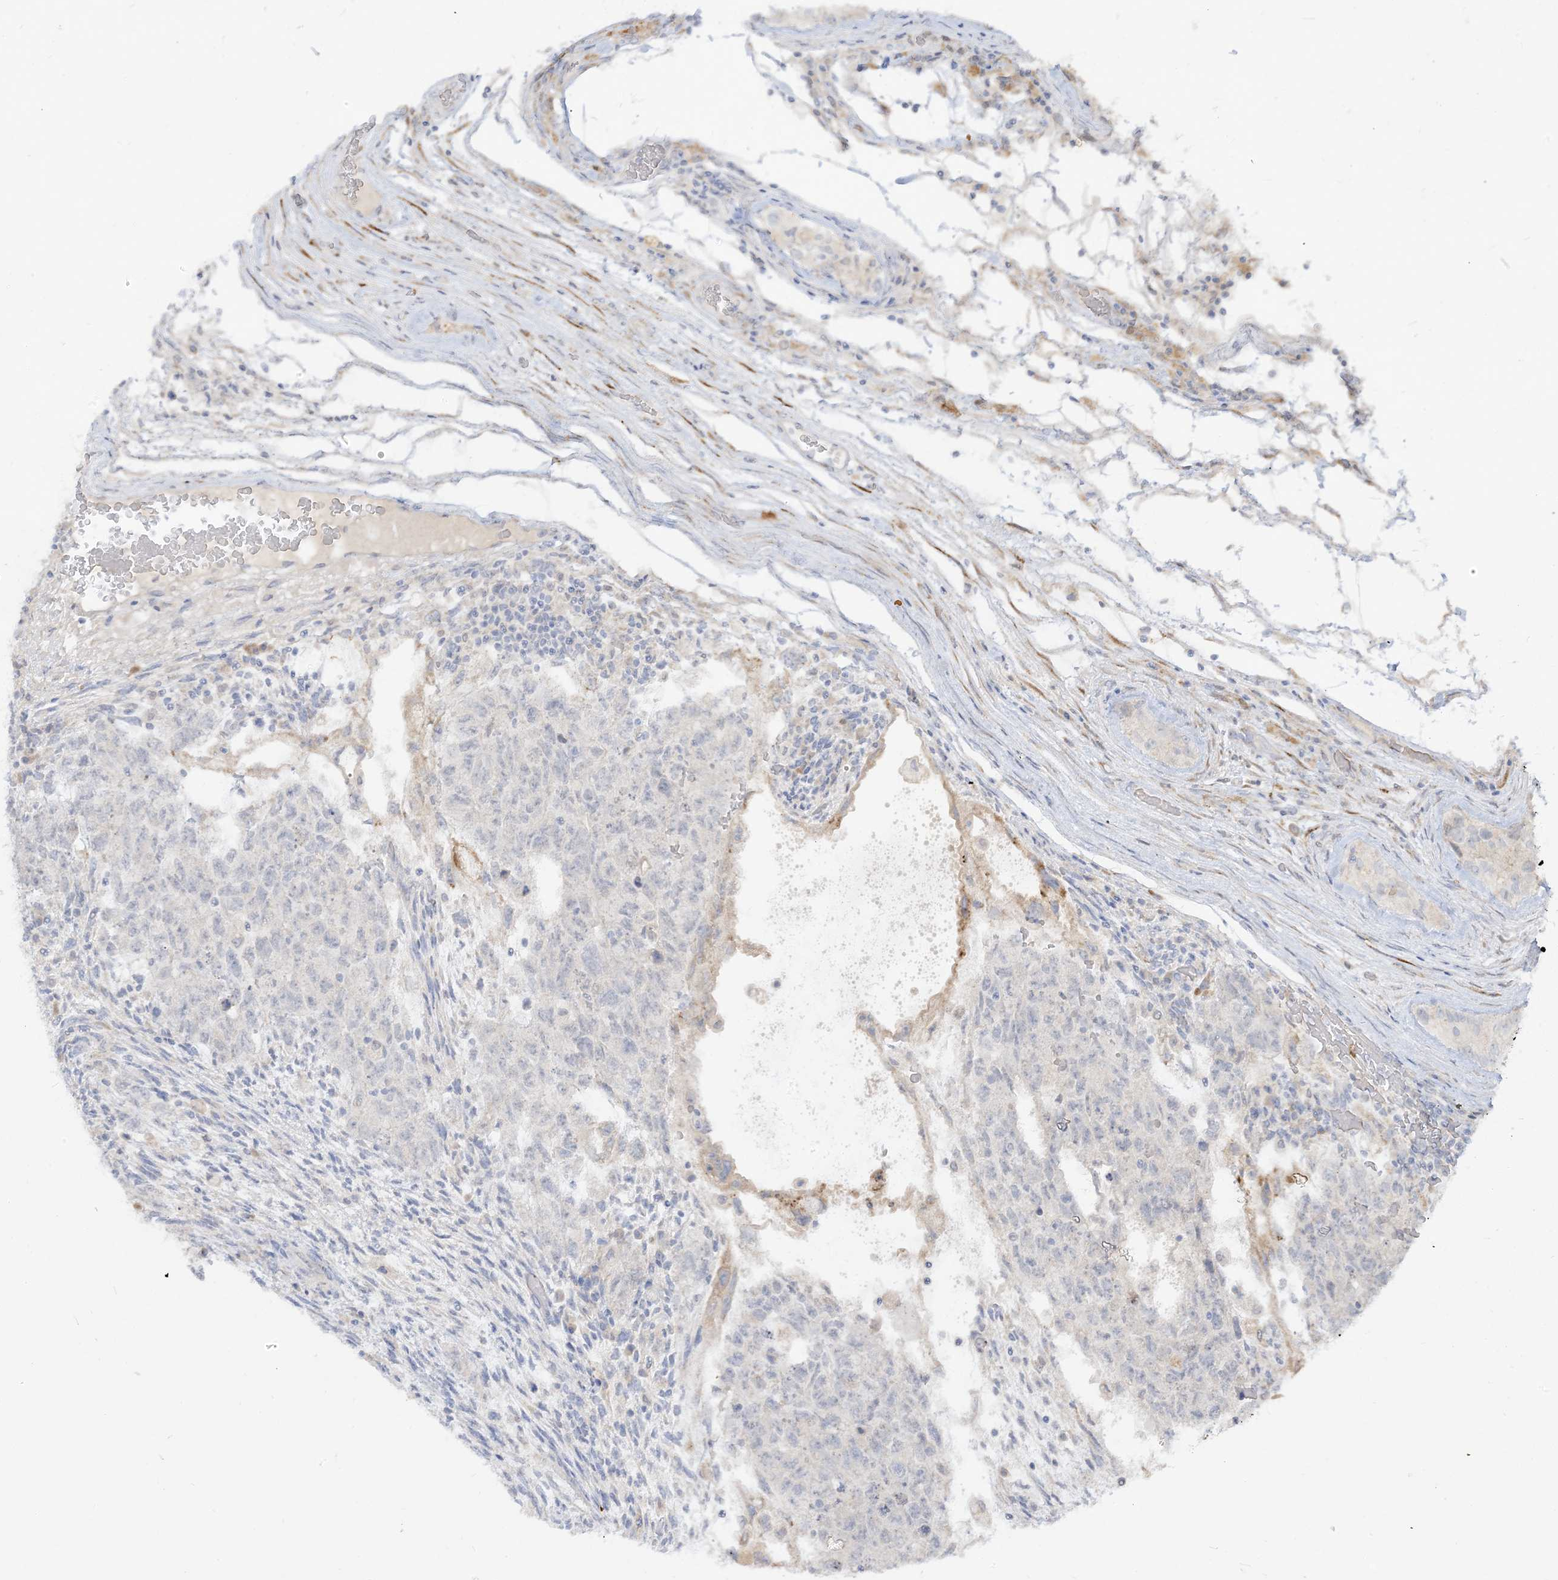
{"staining": {"intensity": "weak", "quantity": "<25%", "location": "cytoplasmic/membranous"}, "tissue": "testis cancer", "cell_type": "Tumor cells", "image_type": "cancer", "snomed": [{"axis": "morphology", "description": "Normal tissue, NOS"}, {"axis": "morphology", "description": "Carcinoma, Embryonal, NOS"}, {"axis": "topography", "description": "Testis"}], "caption": "There is no significant staining in tumor cells of embryonal carcinoma (testis). Nuclei are stained in blue.", "gene": "LOXL3", "patient": {"sex": "male", "age": 36}}